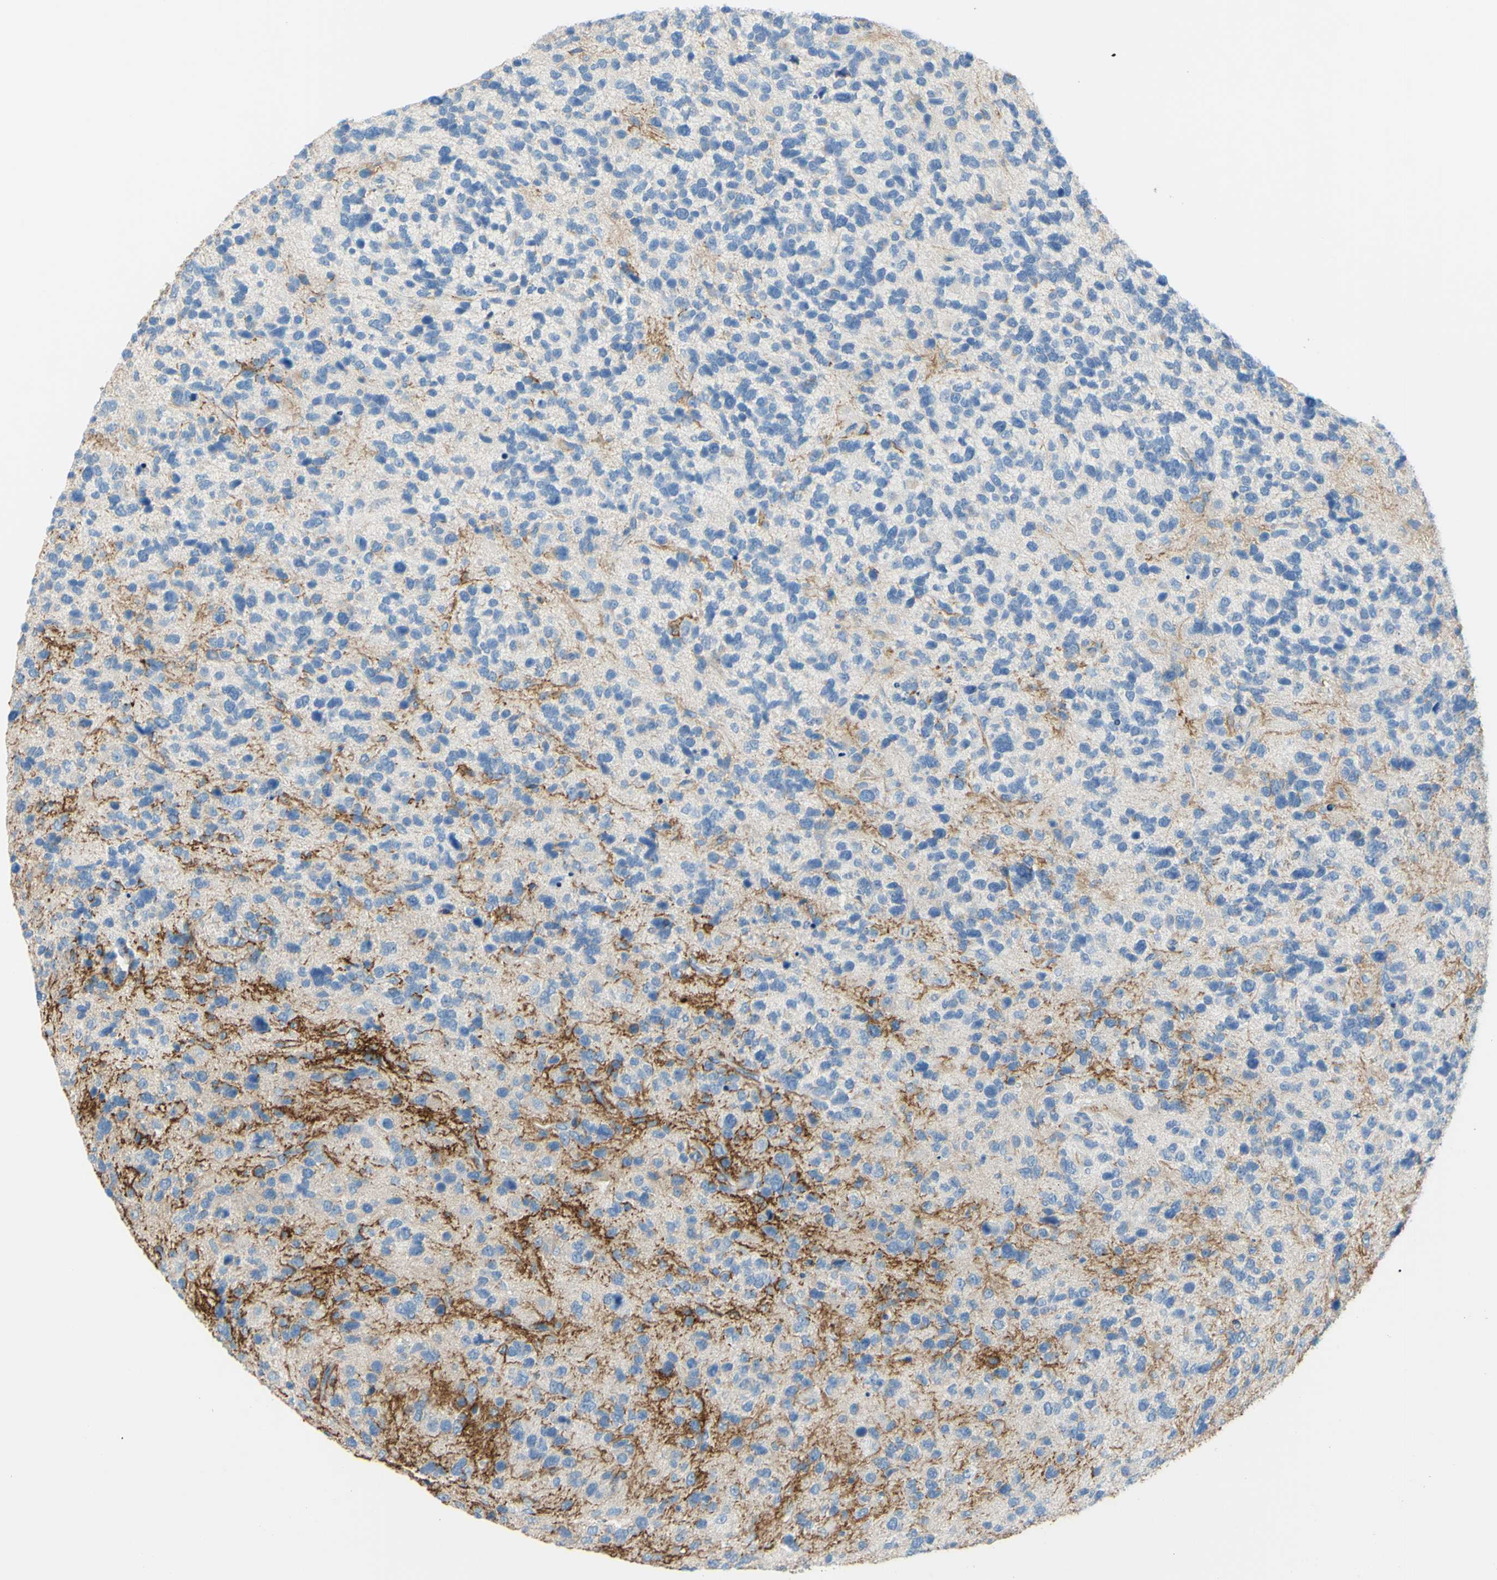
{"staining": {"intensity": "negative", "quantity": "none", "location": "none"}, "tissue": "glioma", "cell_type": "Tumor cells", "image_type": "cancer", "snomed": [{"axis": "morphology", "description": "Glioma, malignant, High grade"}, {"axis": "topography", "description": "Brain"}], "caption": "The image demonstrates no staining of tumor cells in glioma.", "gene": "SLC1A2", "patient": {"sex": "female", "age": 58}}